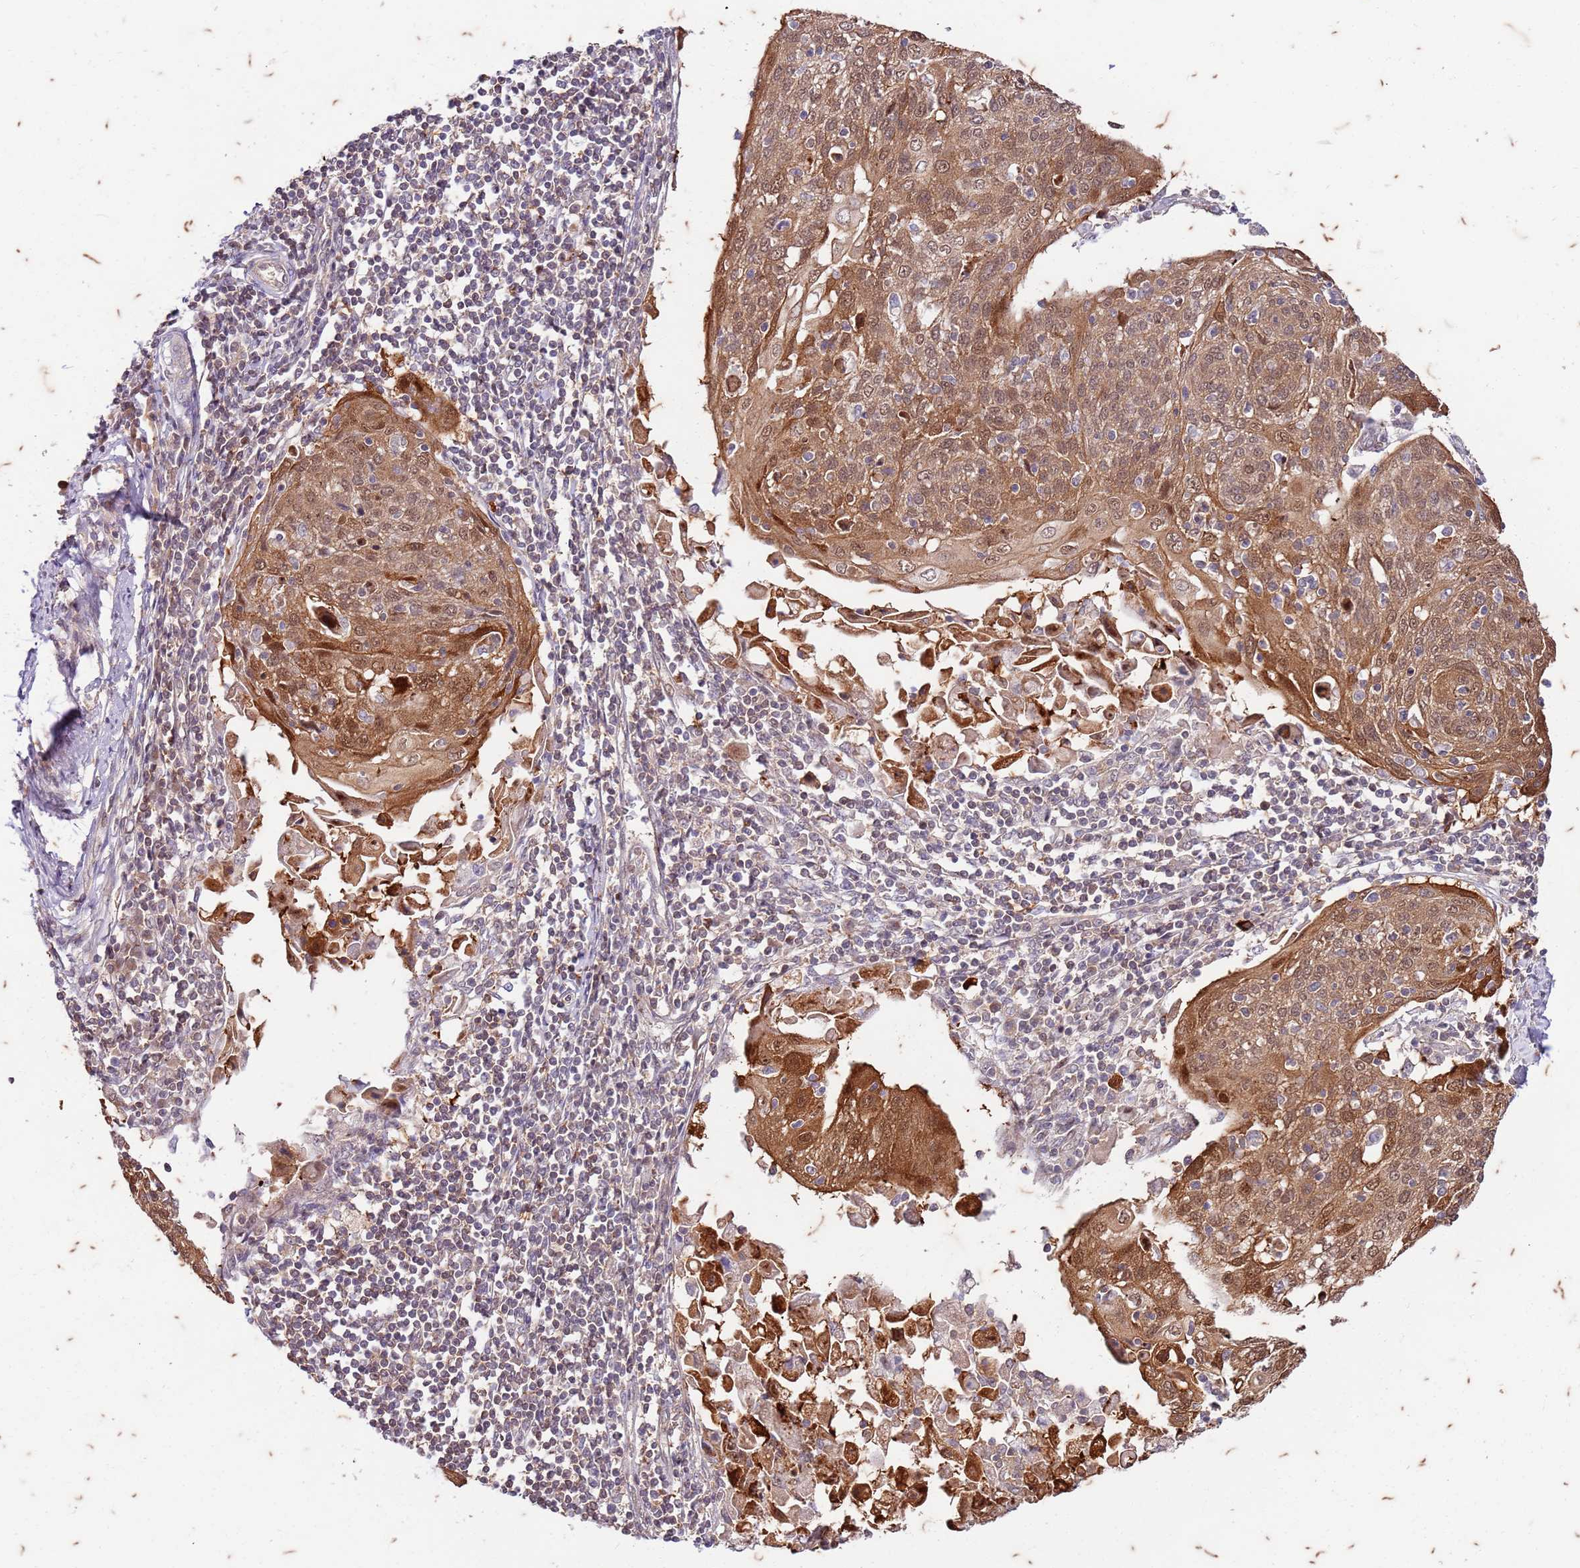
{"staining": {"intensity": "moderate", "quantity": ">75%", "location": "cytoplasmic/membranous,nuclear"}, "tissue": "cervical cancer", "cell_type": "Tumor cells", "image_type": "cancer", "snomed": [{"axis": "morphology", "description": "Squamous cell carcinoma, NOS"}, {"axis": "topography", "description": "Cervix"}], "caption": "The immunohistochemical stain labels moderate cytoplasmic/membranous and nuclear positivity in tumor cells of cervical cancer (squamous cell carcinoma) tissue.", "gene": "RAPGEF3", "patient": {"sex": "female", "age": 67}}